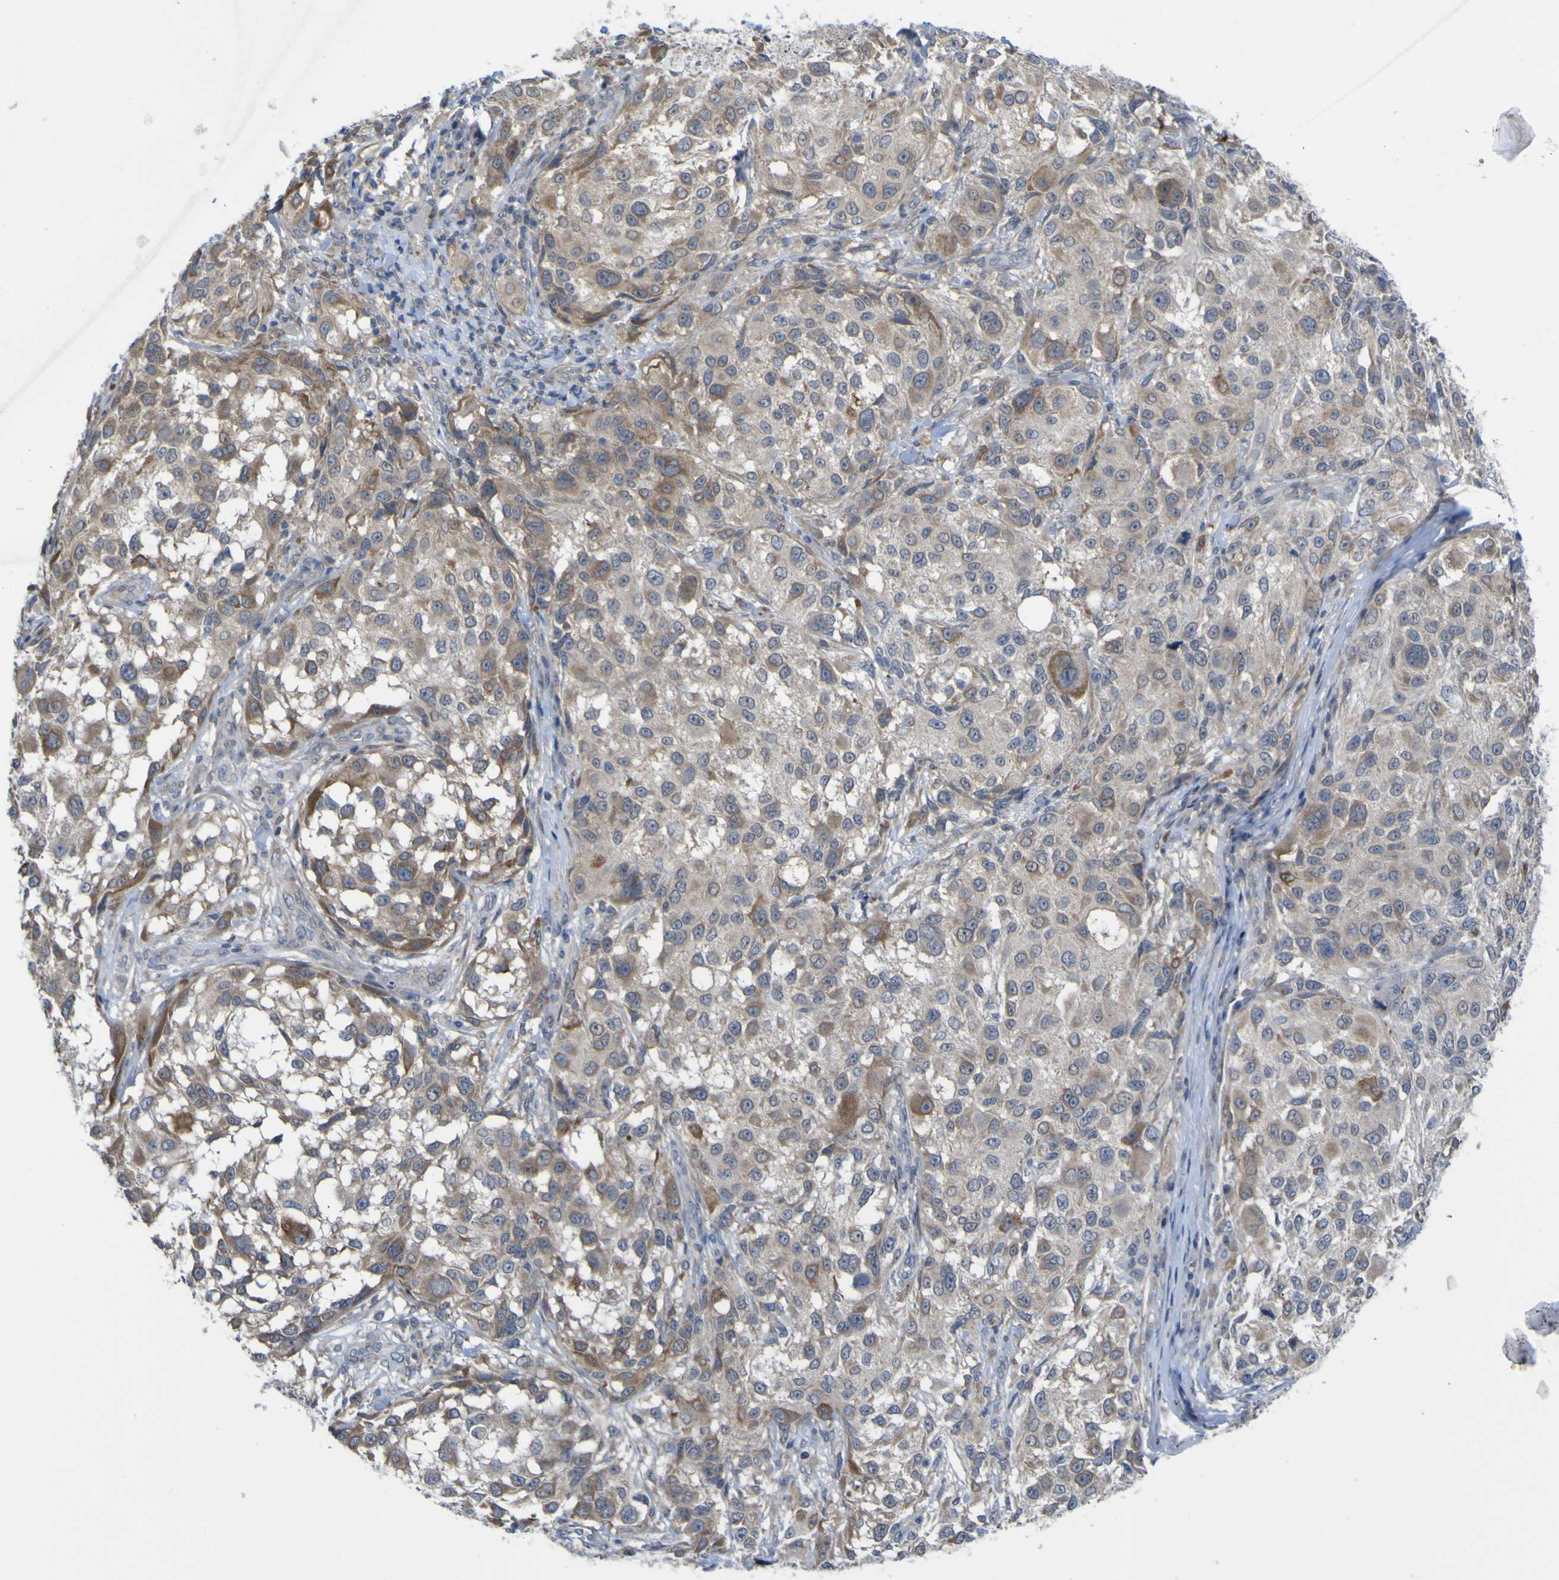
{"staining": {"intensity": "moderate", "quantity": "25%-75%", "location": "cytoplasmic/membranous"}, "tissue": "melanoma", "cell_type": "Tumor cells", "image_type": "cancer", "snomed": [{"axis": "morphology", "description": "Necrosis, NOS"}, {"axis": "morphology", "description": "Malignant melanoma, NOS"}, {"axis": "topography", "description": "Skin"}], "caption": "Melanoma was stained to show a protein in brown. There is medium levels of moderate cytoplasmic/membranous staining in about 25%-75% of tumor cells. (brown staining indicates protein expression, while blue staining denotes nuclei).", "gene": "TNFRSF11A", "patient": {"sex": "female", "age": 87}}